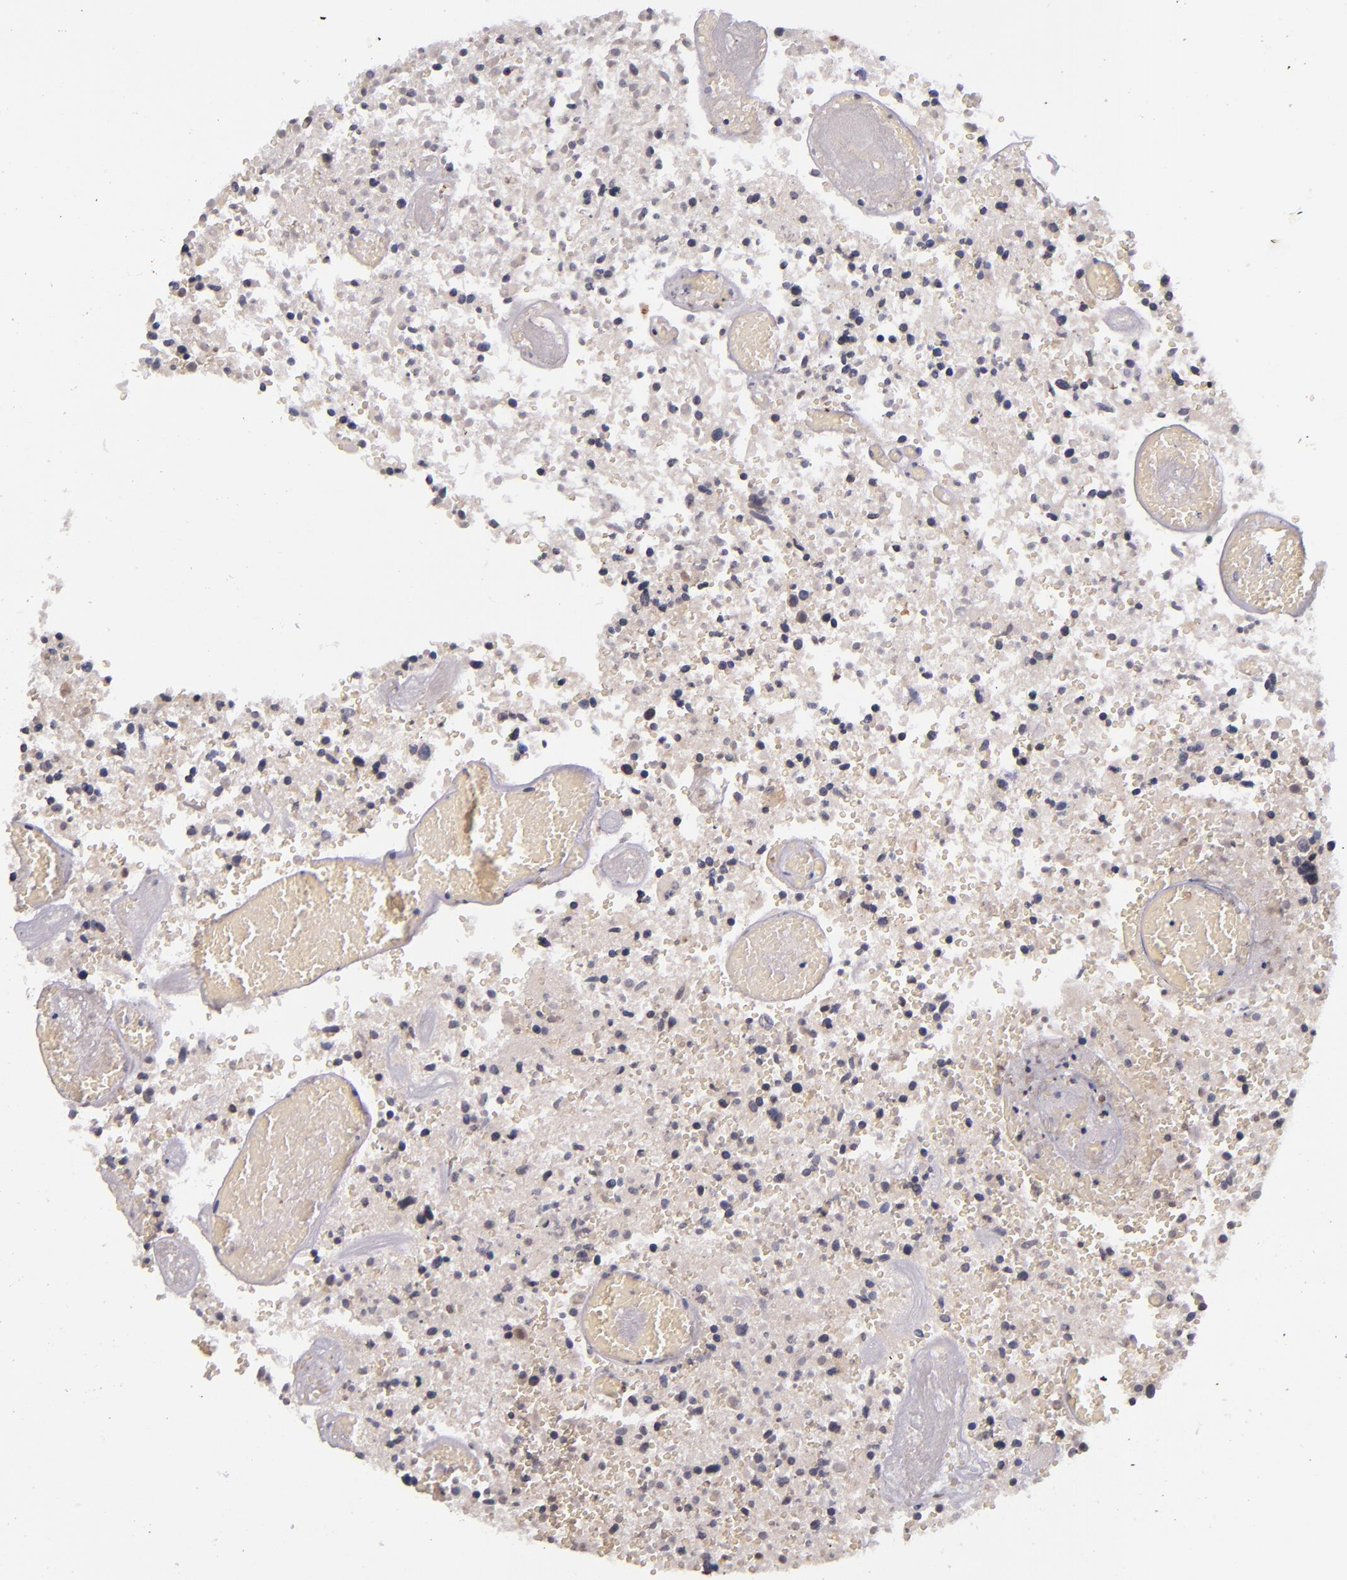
{"staining": {"intensity": "weak", "quantity": "25%-75%", "location": "cytoplasmic/membranous"}, "tissue": "glioma", "cell_type": "Tumor cells", "image_type": "cancer", "snomed": [{"axis": "morphology", "description": "Glioma, malignant, High grade"}, {"axis": "topography", "description": "Brain"}], "caption": "Glioma stained with DAB immunohistochemistry displays low levels of weak cytoplasmic/membranous expression in approximately 25%-75% of tumor cells.", "gene": "TSC2", "patient": {"sex": "male", "age": 72}}